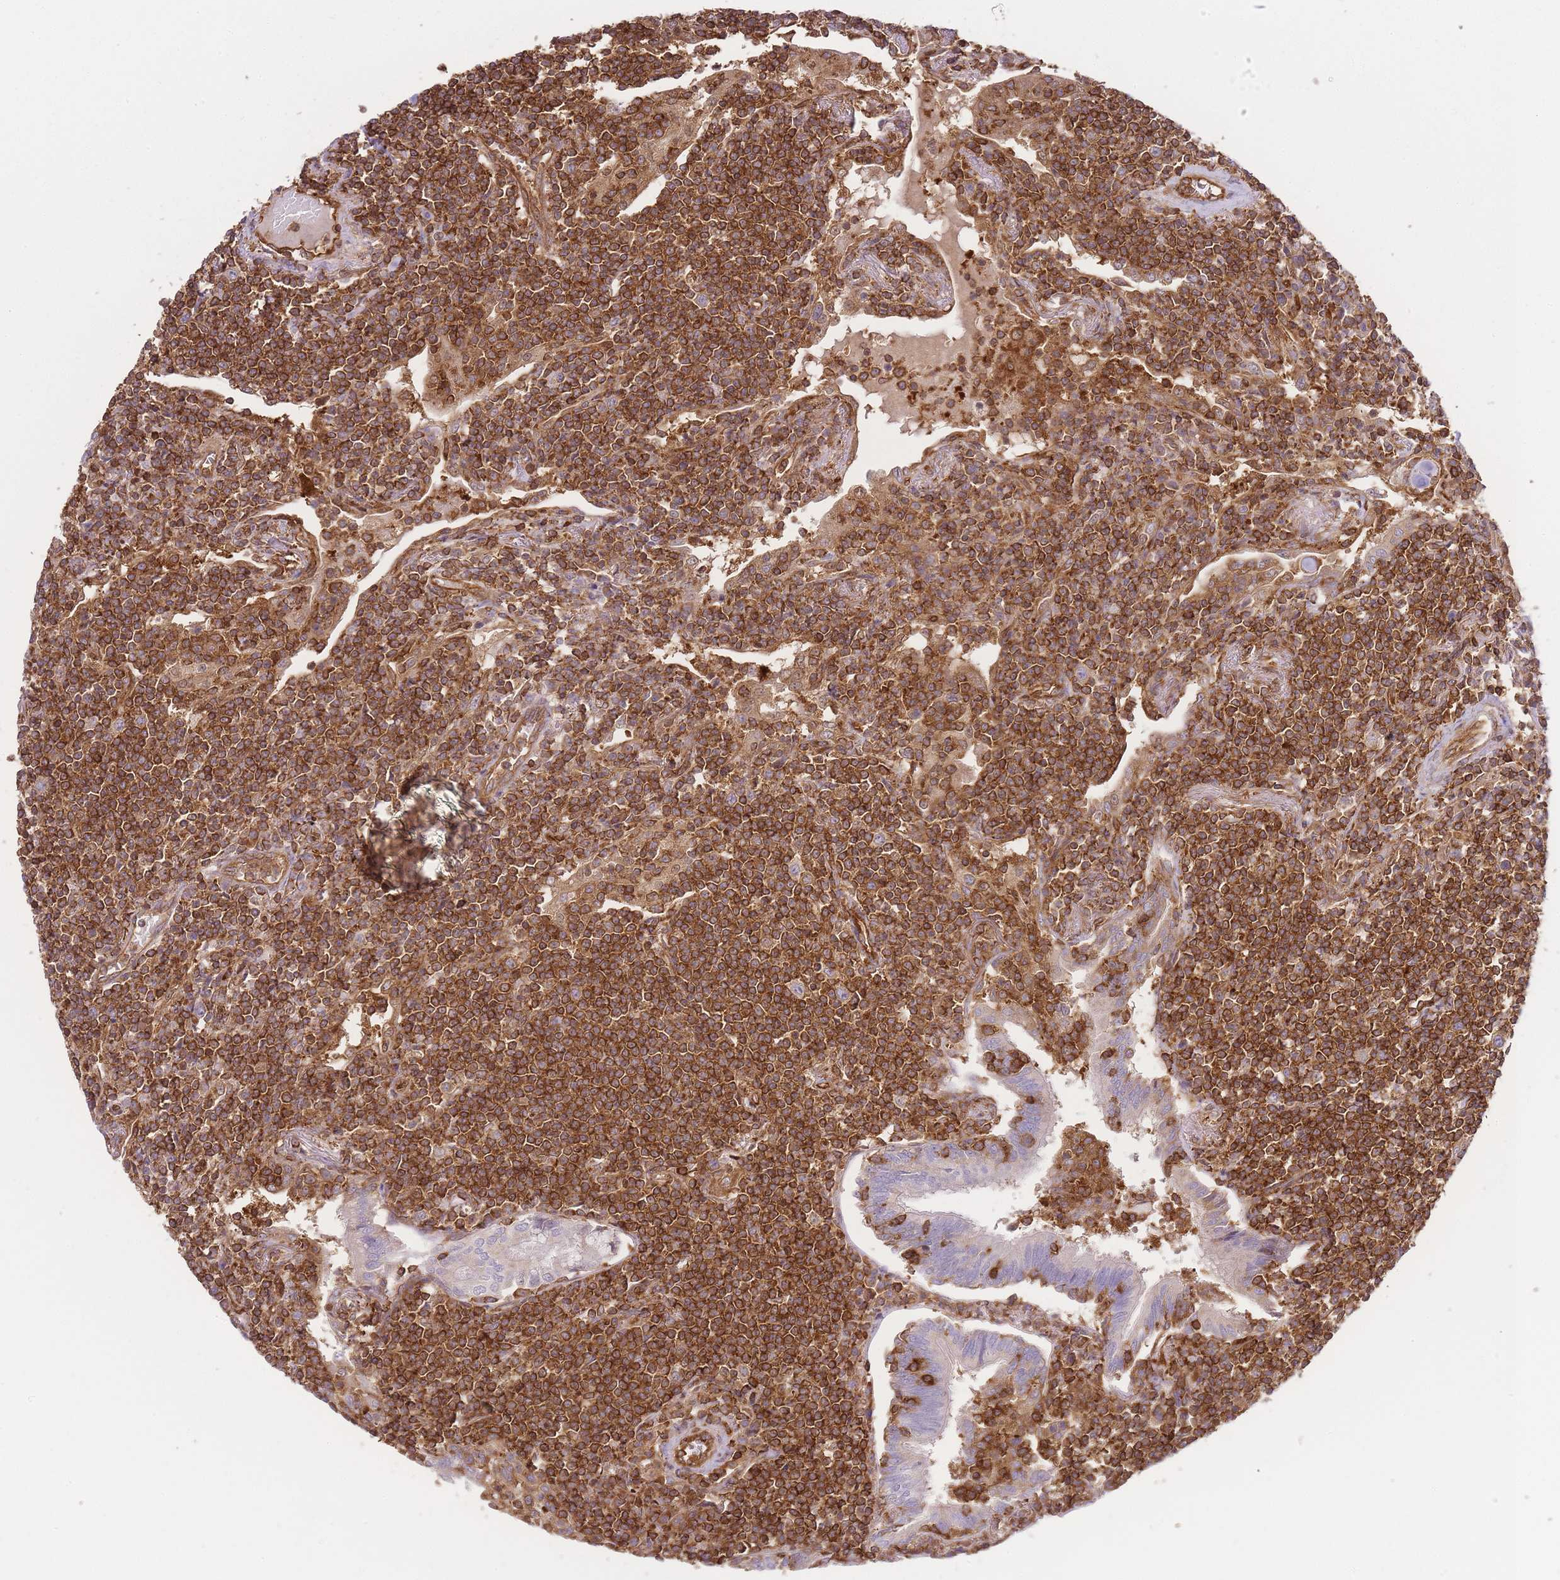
{"staining": {"intensity": "strong", "quantity": ">75%", "location": "cytoplasmic/membranous"}, "tissue": "lymphoma", "cell_type": "Tumor cells", "image_type": "cancer", "snomed": [{"axis": "morphology", "description": "Malignant lymphoma, non-Hodgkin's type, Low grade"}, {"axis": "topography", "description": "Lung"}], "caption": "Lymphoma was stained to show a protein in brown. There is high levels of strong cytoplasmic/membranous positivity in about >75% of tumor cells.", "gene": "MSN", "patient": {"sex": "female", "age": 71}}